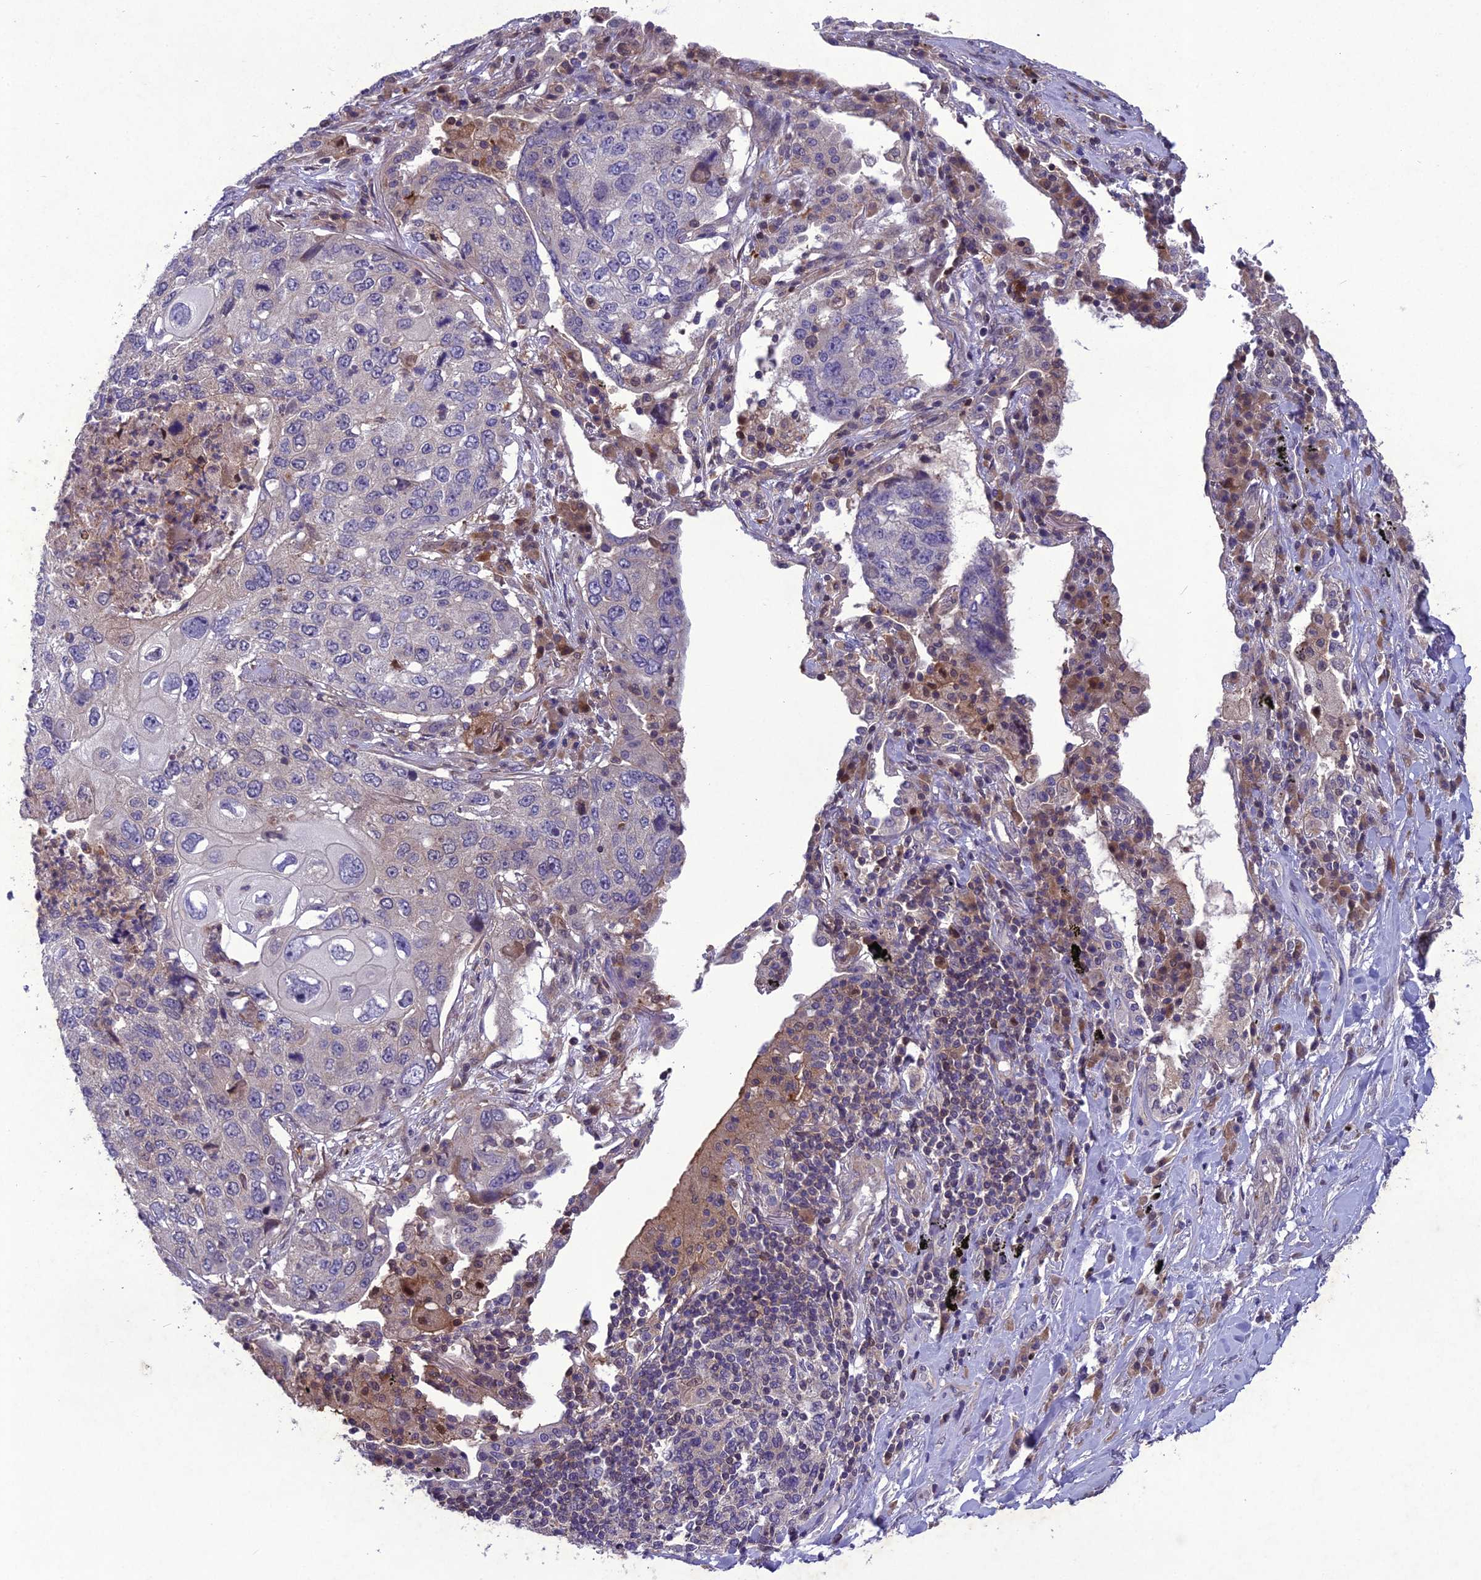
{"staining": {"intensity": "negative", "quantity": "none", "location": "none"}, "tissue": "lung cancer", "cell_type": "Tumor cells", "image_type": "cancer", "snomed": [{"axis": "morphology", "description": "Squamous cell carcinoma, NOS"}, {"axis": "topography", "description": "Lung"}], "caption": "Histopathology image shows no significant protein positivity in tumor cells of lung cancer.", "gene": "GDF6", "patient": {"sex": "female", "age": 63}}